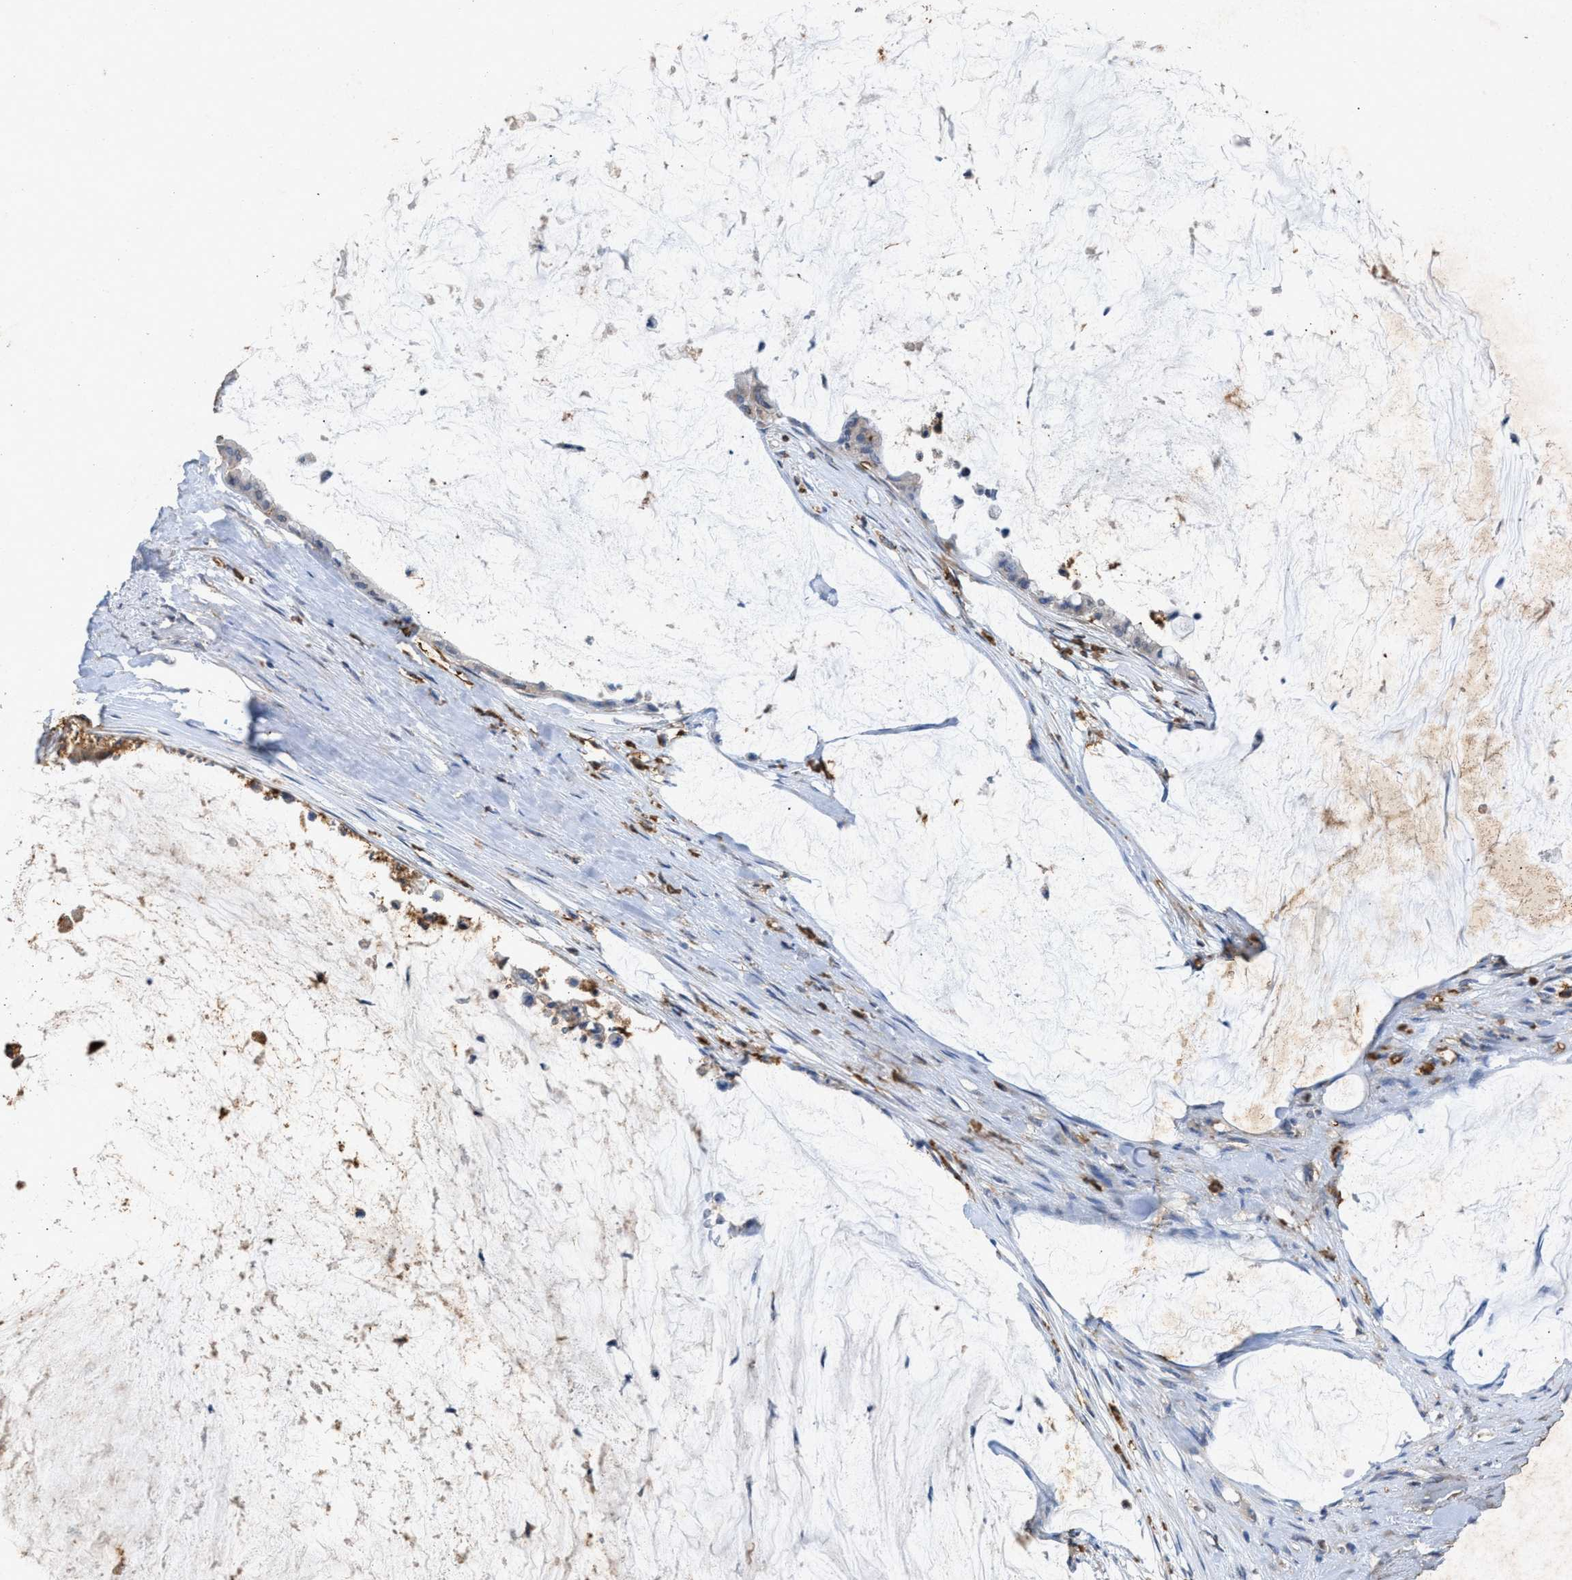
{"staining": {"intensity": "negative", "quantity": "none", "location": "none"}, "tissue": "pancreatic cancer", "cell_type": "Tumor cells", "image_type": "cancer", "snomed": [{"axis": "morphology", "description": "Adenocarcinoma, NOS"}, {"axis": "topography", "description": "Pancreas"}], "caption": "The histopathology image reveals no significant positivity in tumor cells of adenocarcinoma (pancreatic).", "gene": "LTB4R2", "patient": {"sex": "male", "age": 41}}